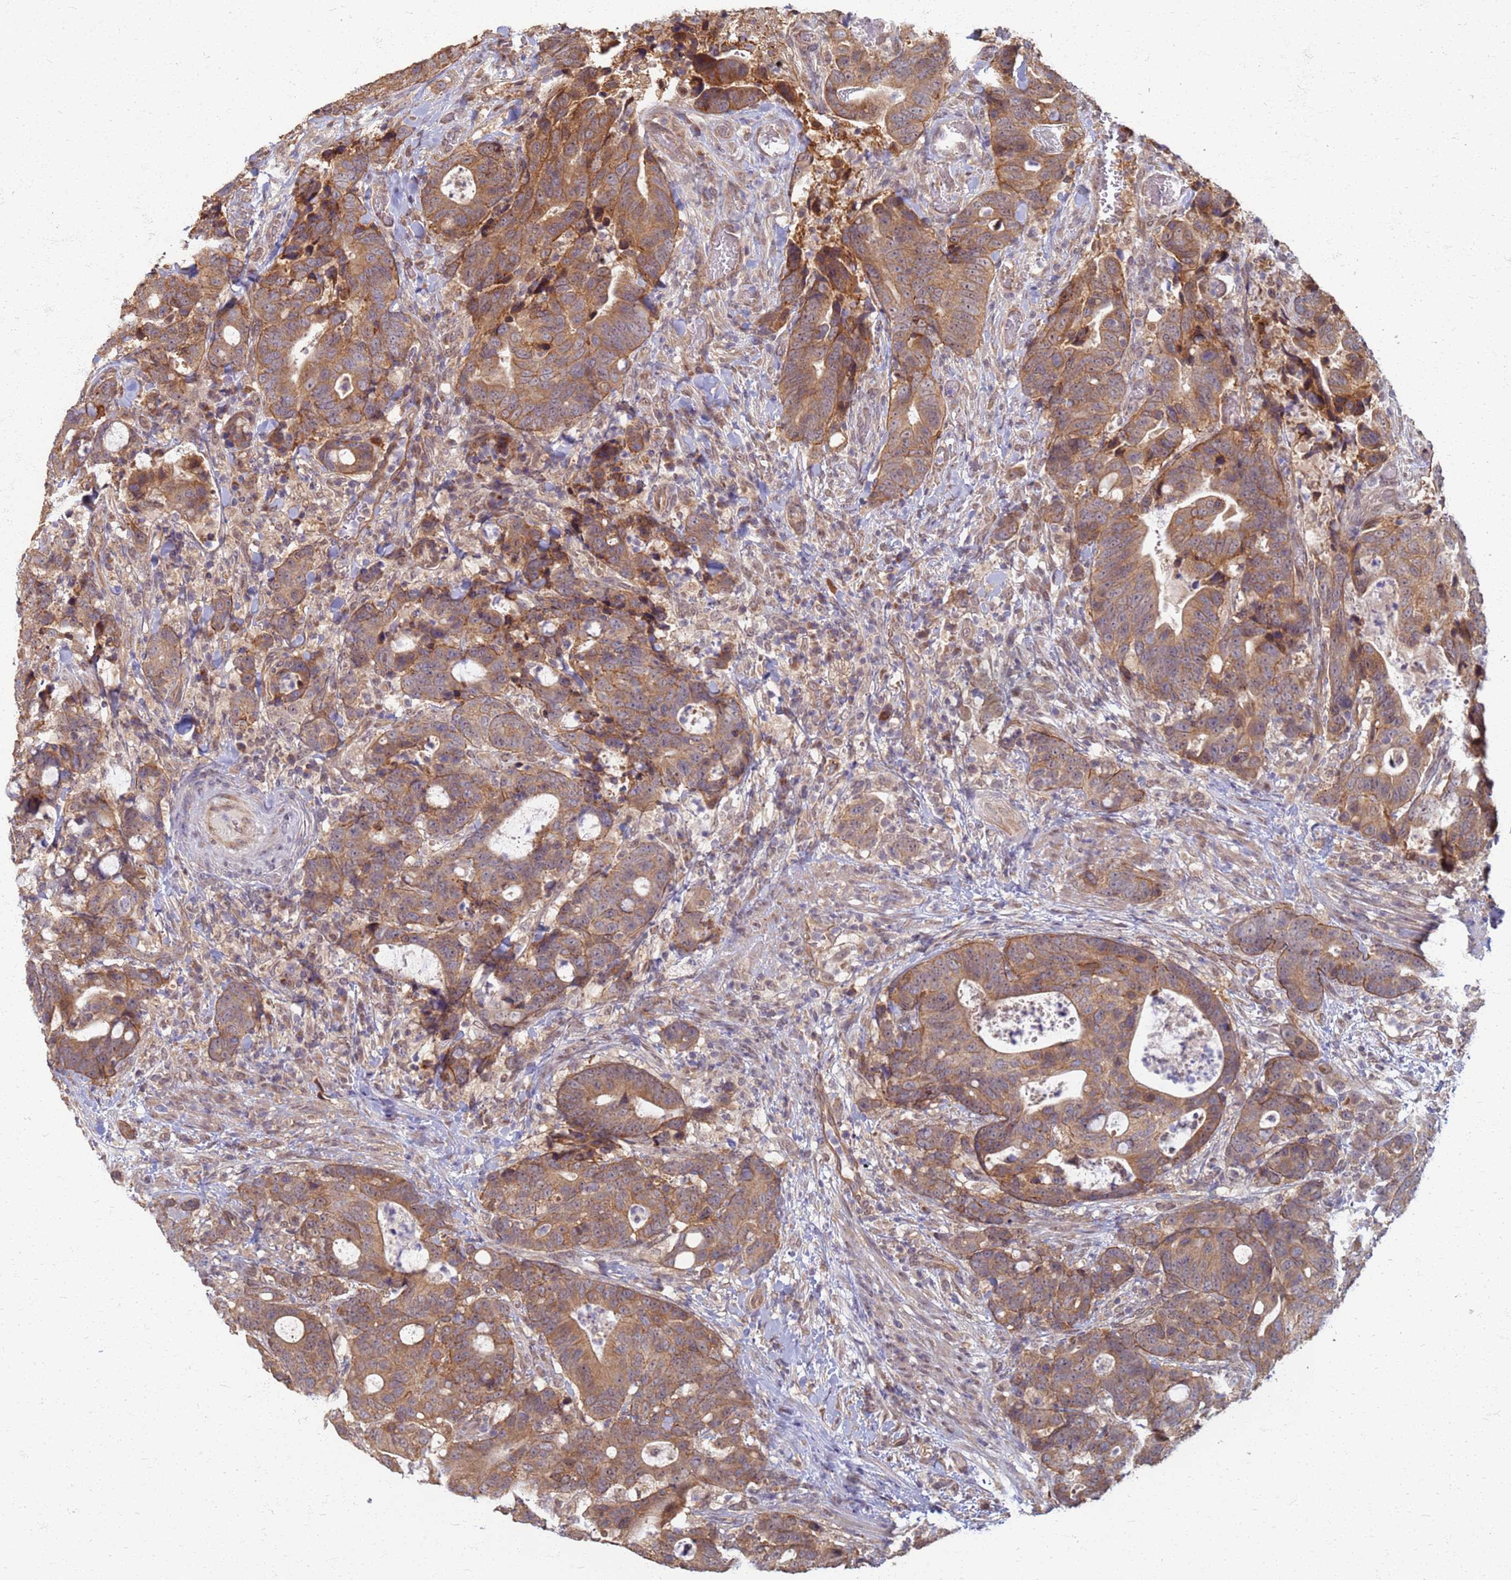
{"staining": {"intensity": "moderate", "quantity": ">75%", "location": "cytoplasmic/membranous"}, "tissue": "colorectal cancer", "cell_type": "Tumor cells", "image_type": "cancer", "snomed": [{"axis": "morphology", "description": "Adenocarcinoma, NOS"}, {"axis": "topography", "description": "Colon"}], "caption": "The immunohistochemical stain highlights moderate cytoplasmic/membranous positivity in tumor cells of colorectal cancer (adenocarcinoma) tissue. (Stains: DAB (3,3'-diaminobenzidine) in brown, nuclei in blue, Microscopy: brightfield microscopy at high magnification).", "gene": "ITGB4", "patient": {"sex": "female", "age": 82}}